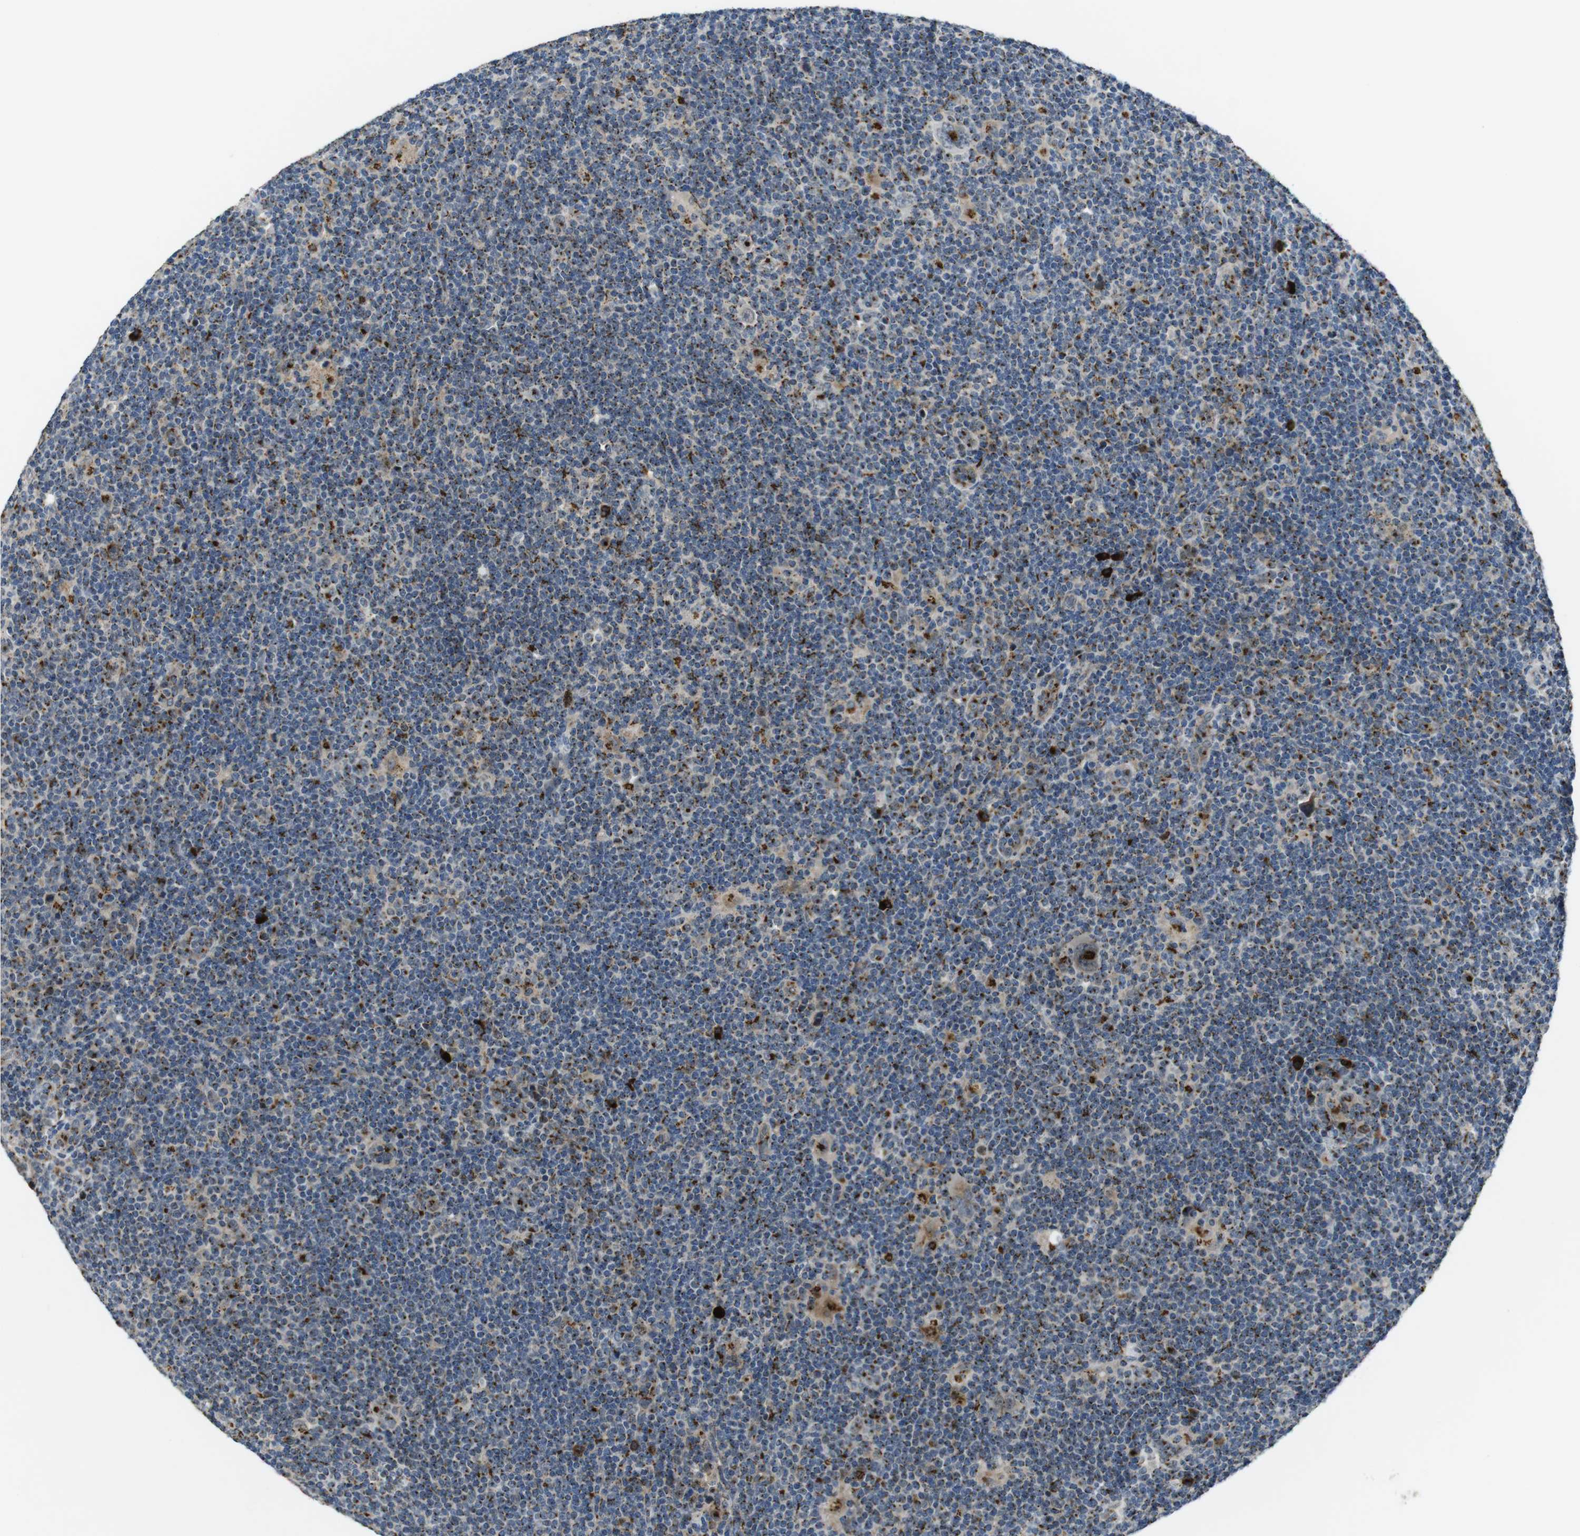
{"staining": {"intensity": "strong", "quantity": ">75%", "location": "cytoplasmic/membranous"}, "tissue": "lymphoma", "cell_type": "Tumor cells", "image_type": "cancer", "snomed": [{"axis": "morphology", "description": "Hodgkin's disease, NOS"}, {"axis": "topography", "description": "Lymph node"}], "caption": "Lymphoma stained for a protein reveals strong cytoplasmic/membranous positivity in tumor cells.", "gene": "ZFPL1", "patient": {"sex": "female", "age": 57}}